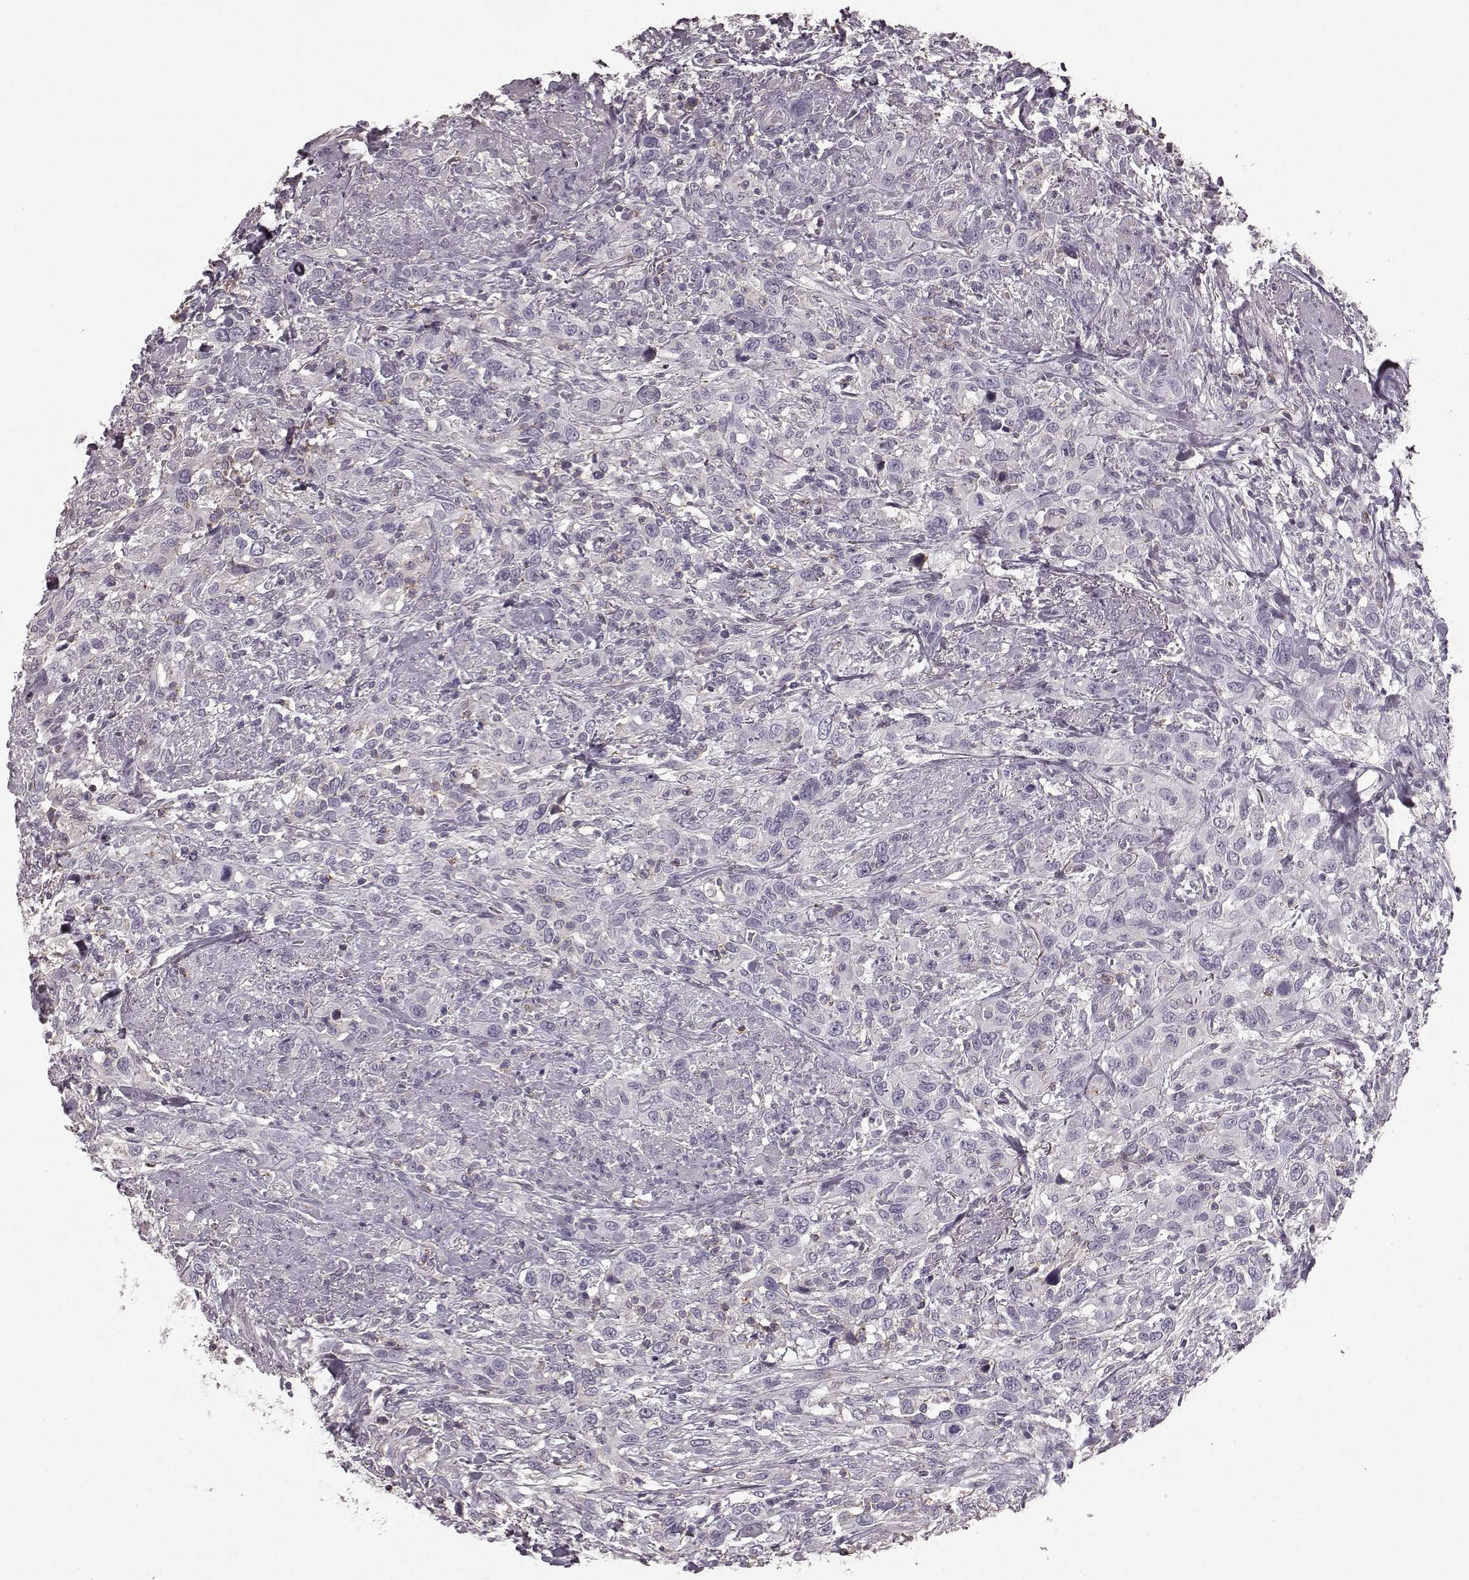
{"staining": {"intensity": "negative", "quantity": "none", "location": "none"}, "tissue": "urothelial cancer", "cell_type": "Tumor cells", "image_type": "cancer", "snomed": [{"axis": "morphology", "description": "Urothelial carcinoma, NOS"}, {"axis": "morphology", "description": "Urothelial carcinoma, High grade"}, {"axis": "topography", "description": "Urinary bladder"}], "caption": "This is an immunohistochemistry photomicrograph of human urothelial carcinoma (high-grade). There is no positivity in tumor cells.", "gene": "PDCD1", "patient": {"sex": "female", "age": 64}}